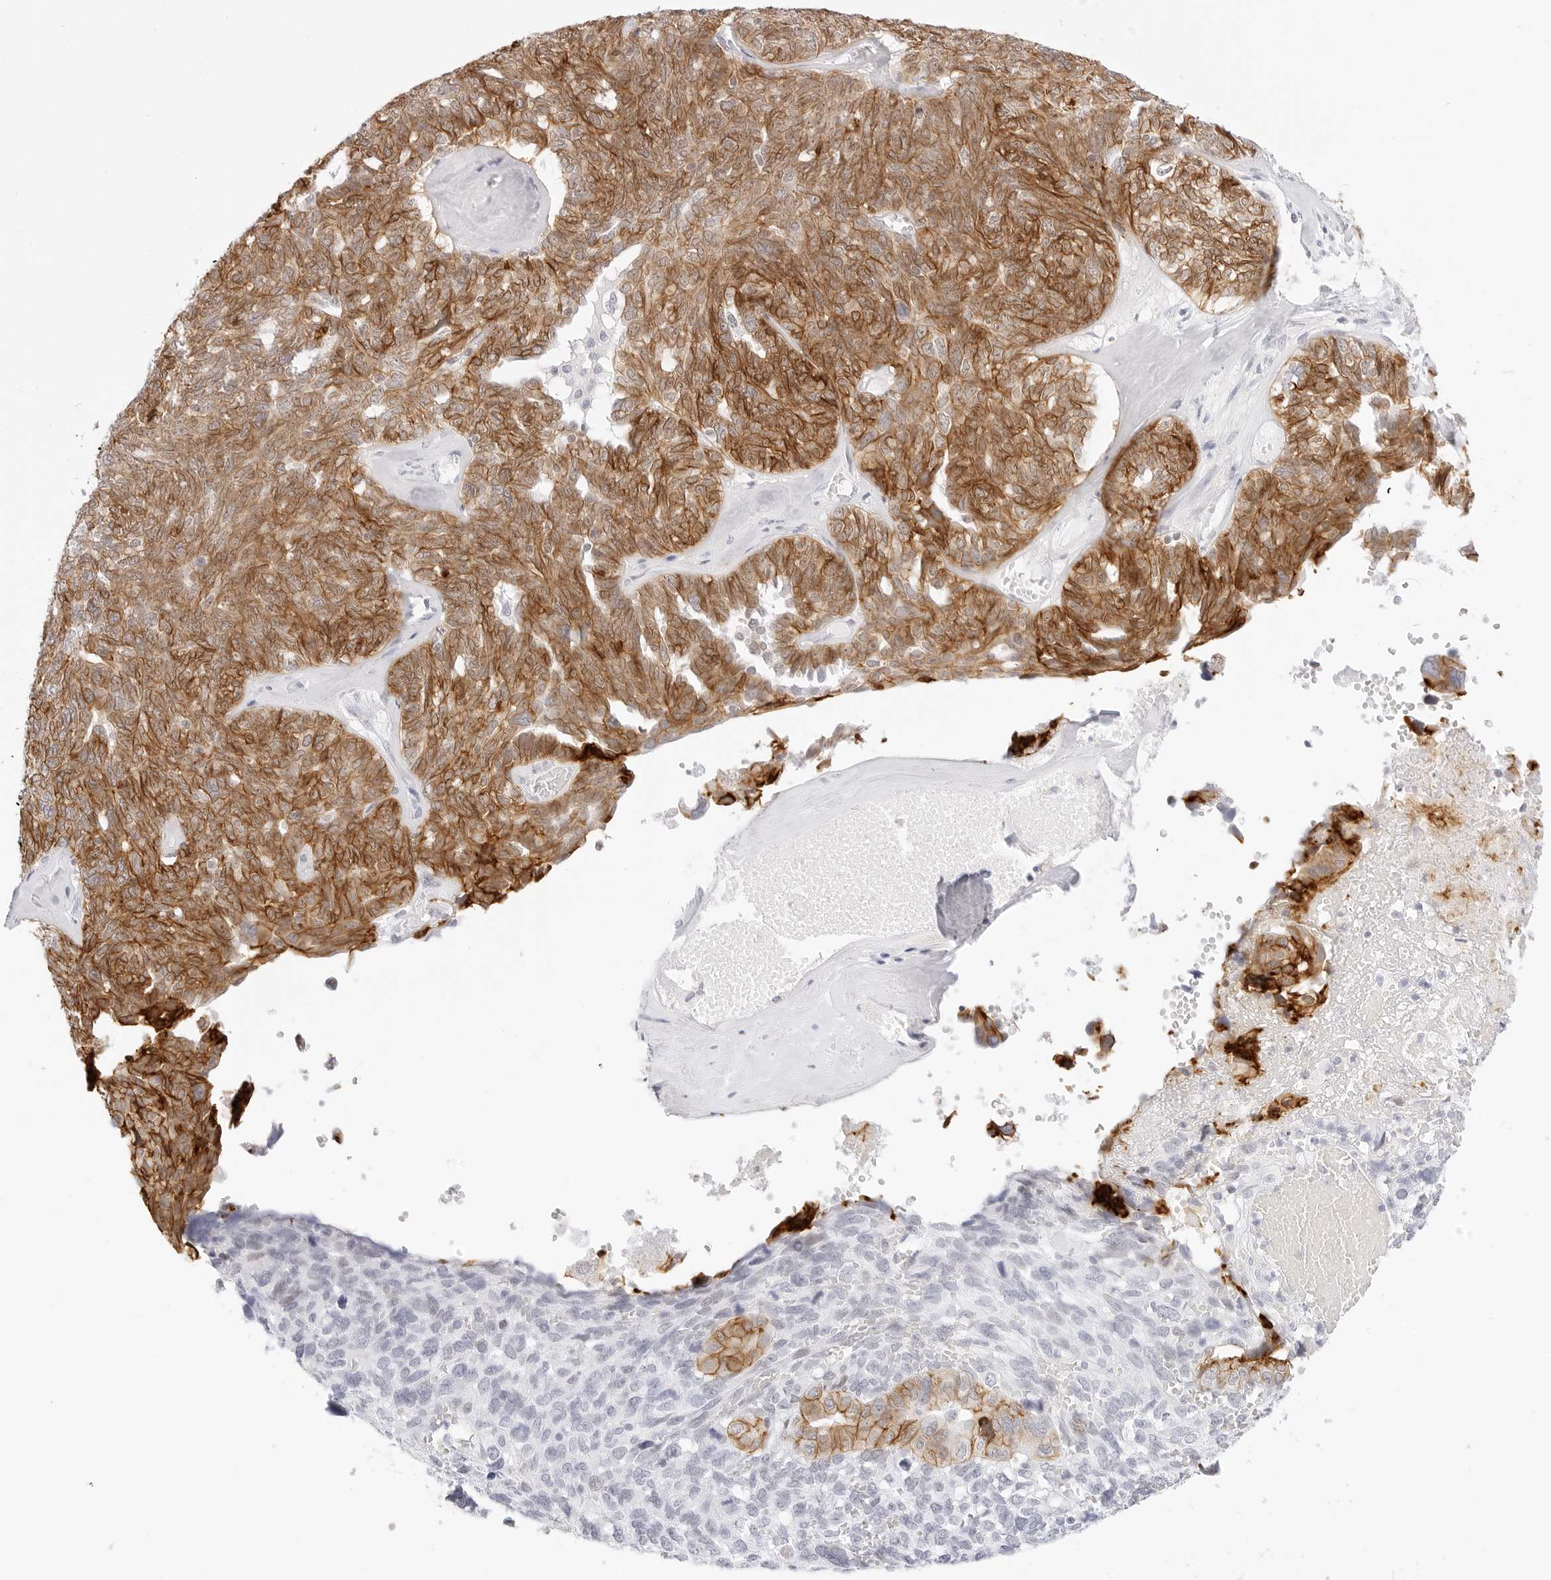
{"staining": {"intensity": "moderate", "quantity": ">75%", "location": "cytoplasmic/membranous"}, "tissue": "ovarian cancer", "cell_type": "Tumor cells", "image_type": "cancer", "snomed": [{"axis": "morphology", "description": "Cystadenocarcinoma, serous, NOS"}, {"axis": "topography", "description": "Ovary"}], "caption": "DAB (3,3'-diaminobenzidine) immunohistochemical staining of serous cystadenocarcinoma (ovarian) reveals moderate cytoplasmic/membranous protein staining in about >75% of tumor cells. The protein is shown in brown color, while the nuclei are stained blue.", "gene": "CDH1", "patient": {"sex": "female", "age": 79}}